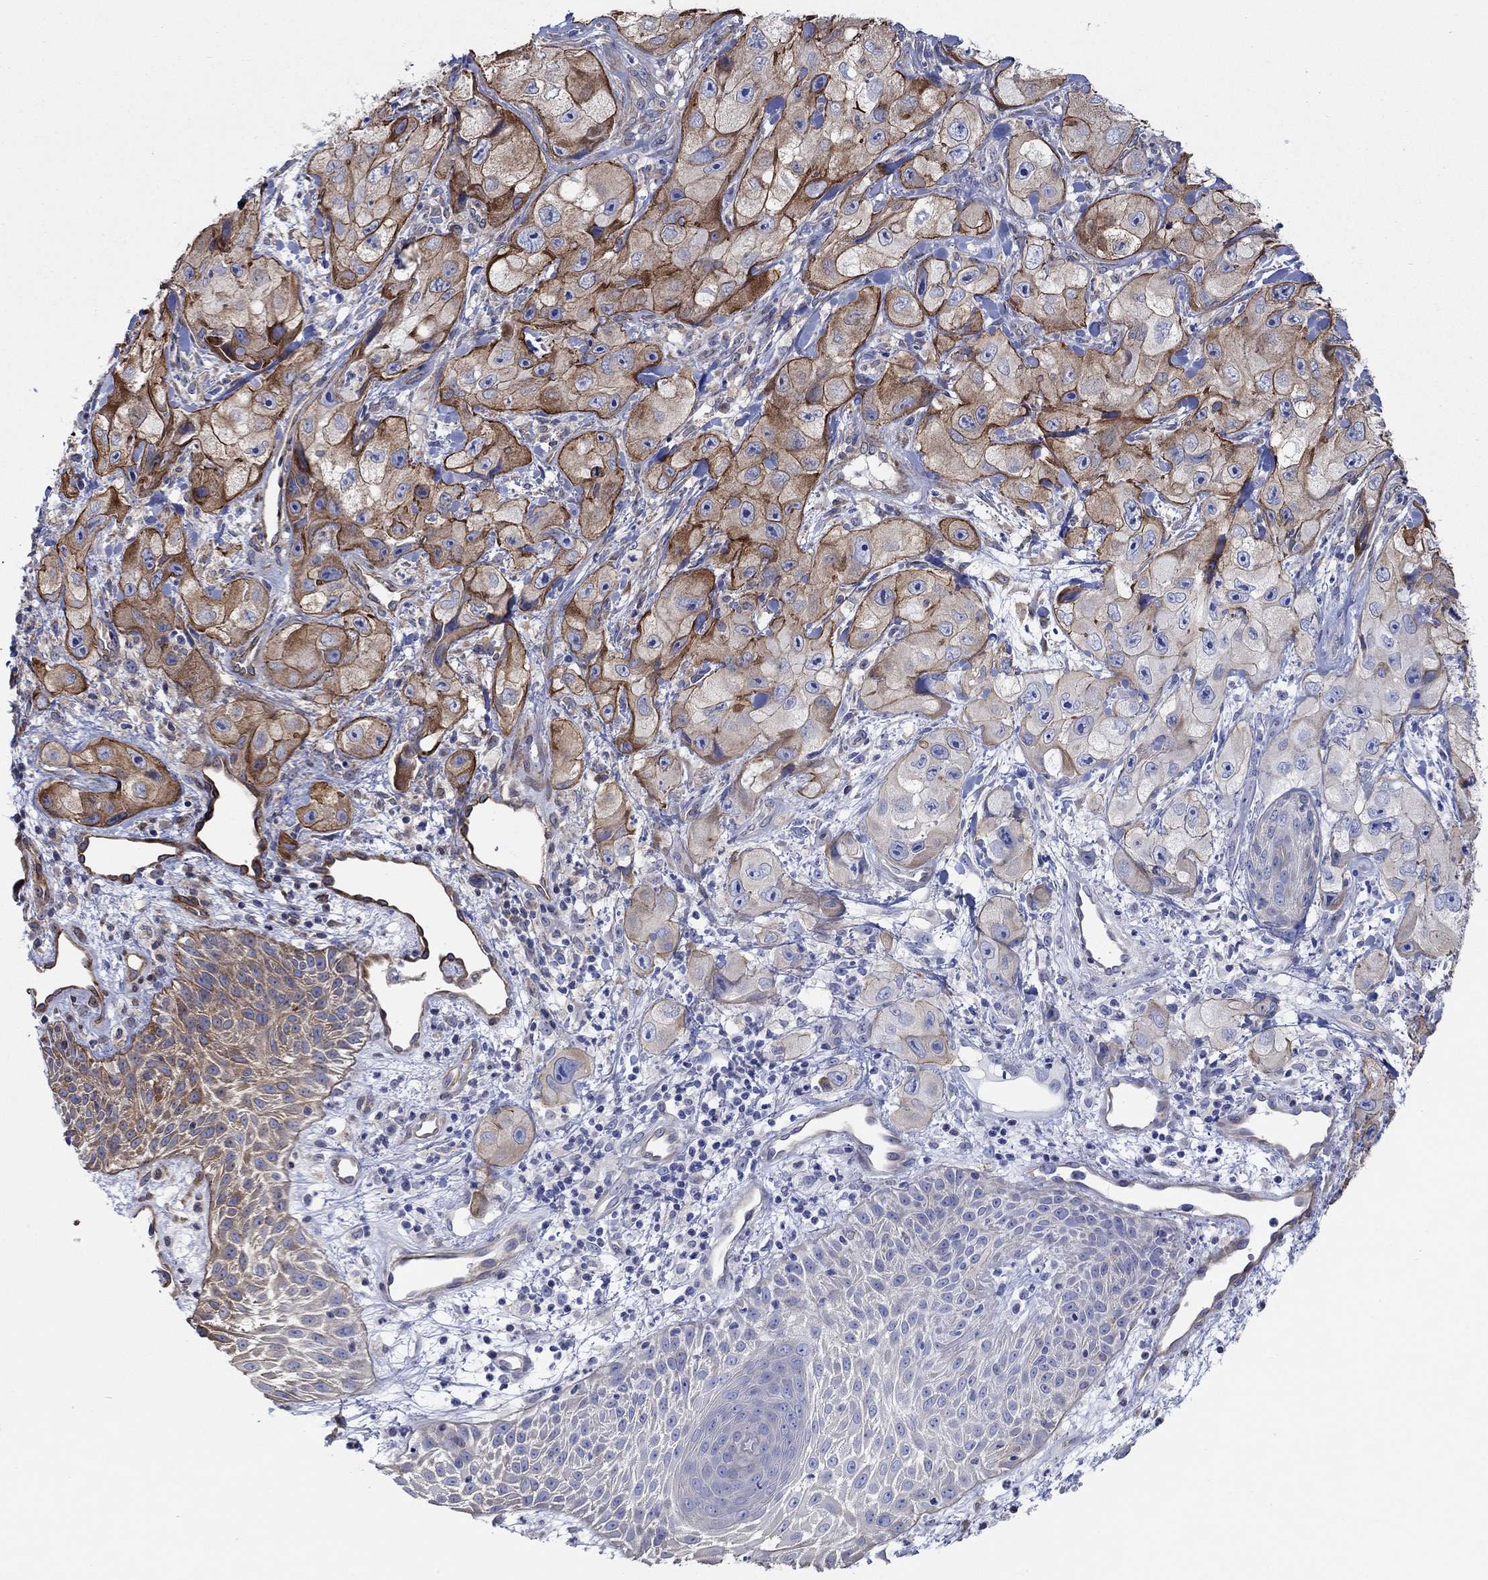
{"staining": {"intensity": "strong", "quantity": "<25%", "location": "cytoplasmic/membranous"}, "tissue": "skin cancer", "cell_type": "Tumor cells", "image_type": "cancer", "snomed": [{"axis": "morphology", "description": "Squamous cell carcinoma, NOS"}, {"axis": "topography", "description": "Skin"}, {"axis": "topography", "description": "Subcutis"}], "caption": "Immunohistochemical staining of skin cancer reveals medium levels of strong cytoplasmic/membranous expression in about <25% of tumor cells.", "gene": "FMN1", "patient": {"sex": "male", "age": 73}}